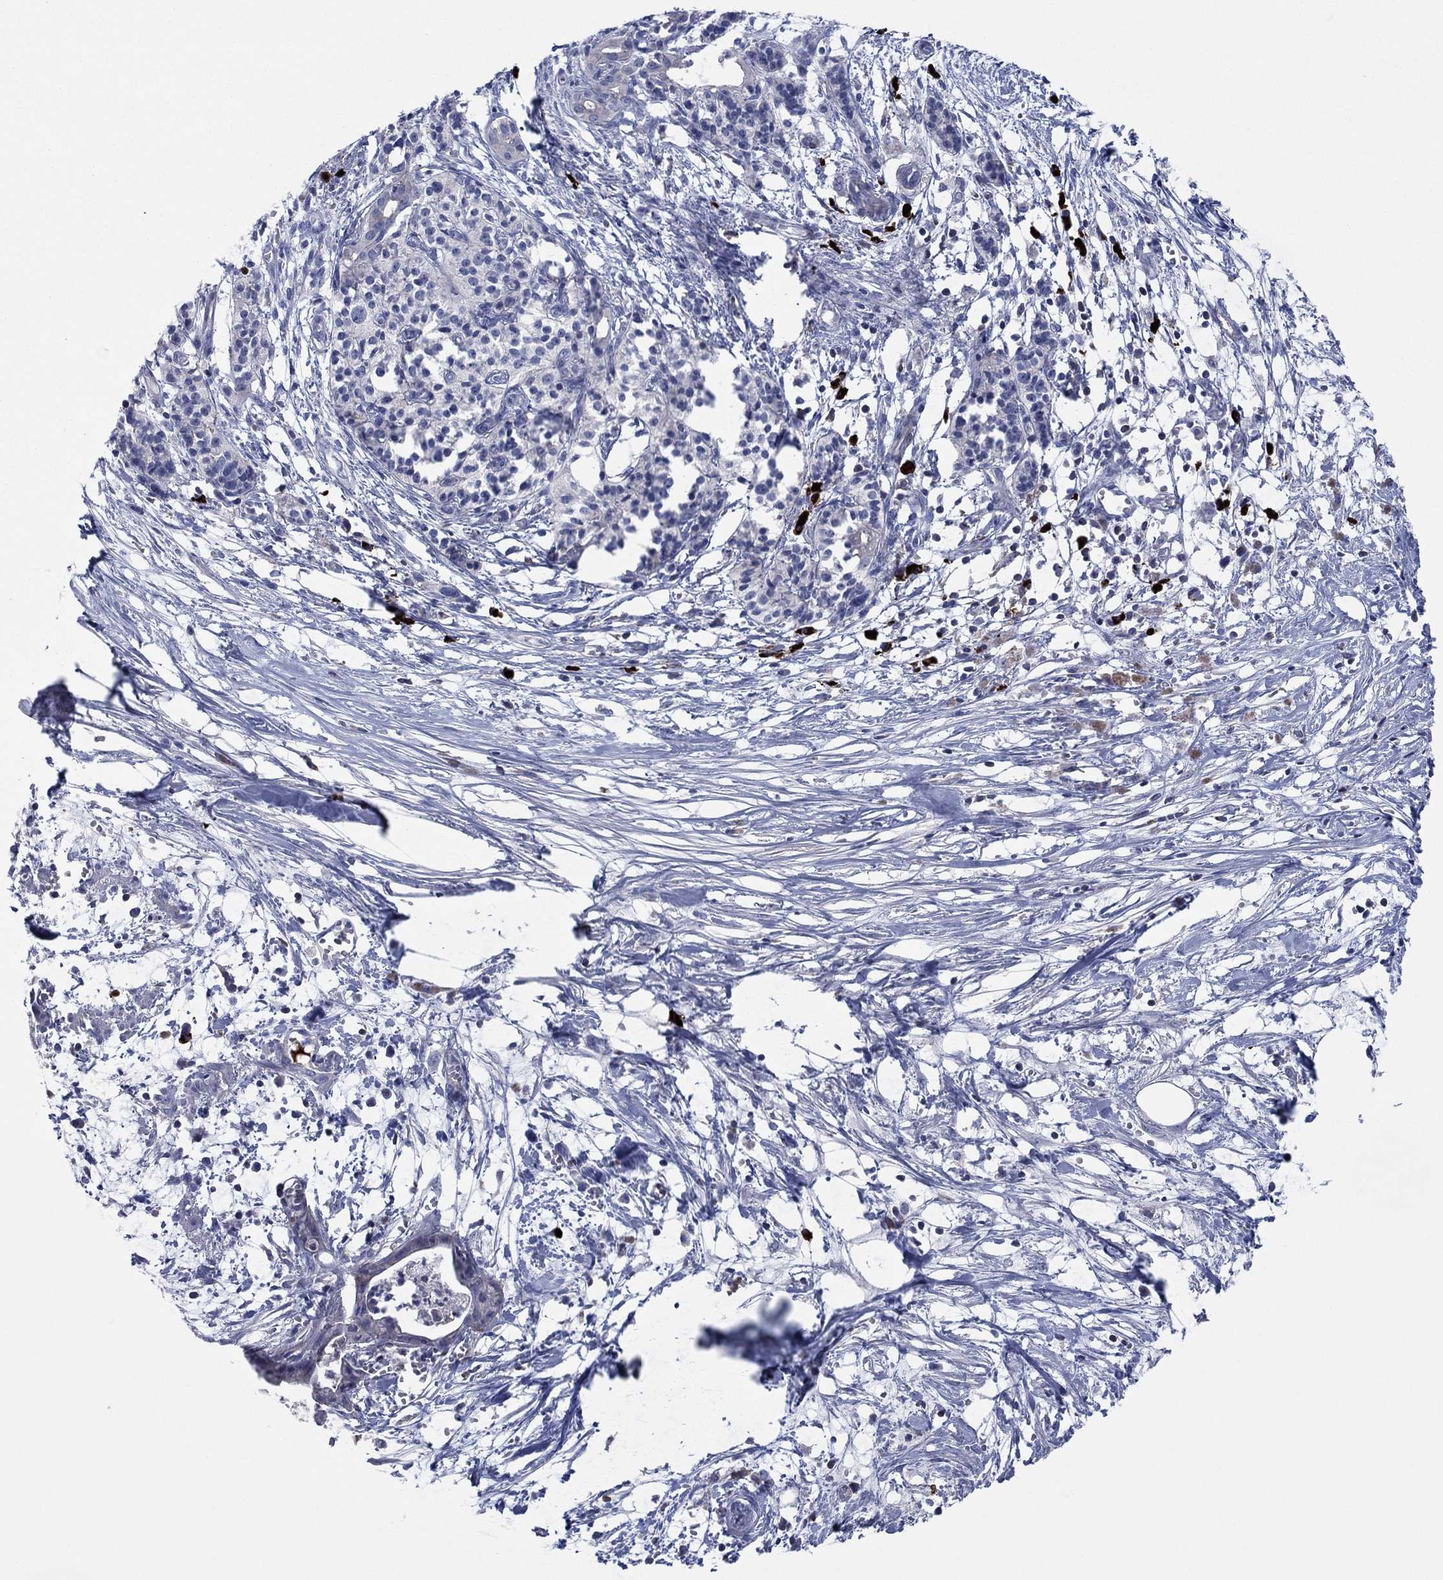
{"staining": {"intensity": "moderate", "quantity": "<25%", "location": "cytoplasmic/membranous"}, "tissue": "pancreatic cancer", "cell_type": "Tumor cells", "image_type": "cancer", "snomed": [{"axis": "morphology", "description": "Normal tissue, NOS"}, {"axis": "morphology", "description": "Adenocarcinoma, NOS"}, {"axis": "topography", "description": "Pancreas"}], "caption": "Adenocarcinoma (pancreatic) tissue demonstrates moderate cytoplasmic/membranous positivity in approximately <25% of tumor cells, visualized by immunohistochemistry.", "gene": "PVR", "patient": {"sex": "female", "age": 58}}